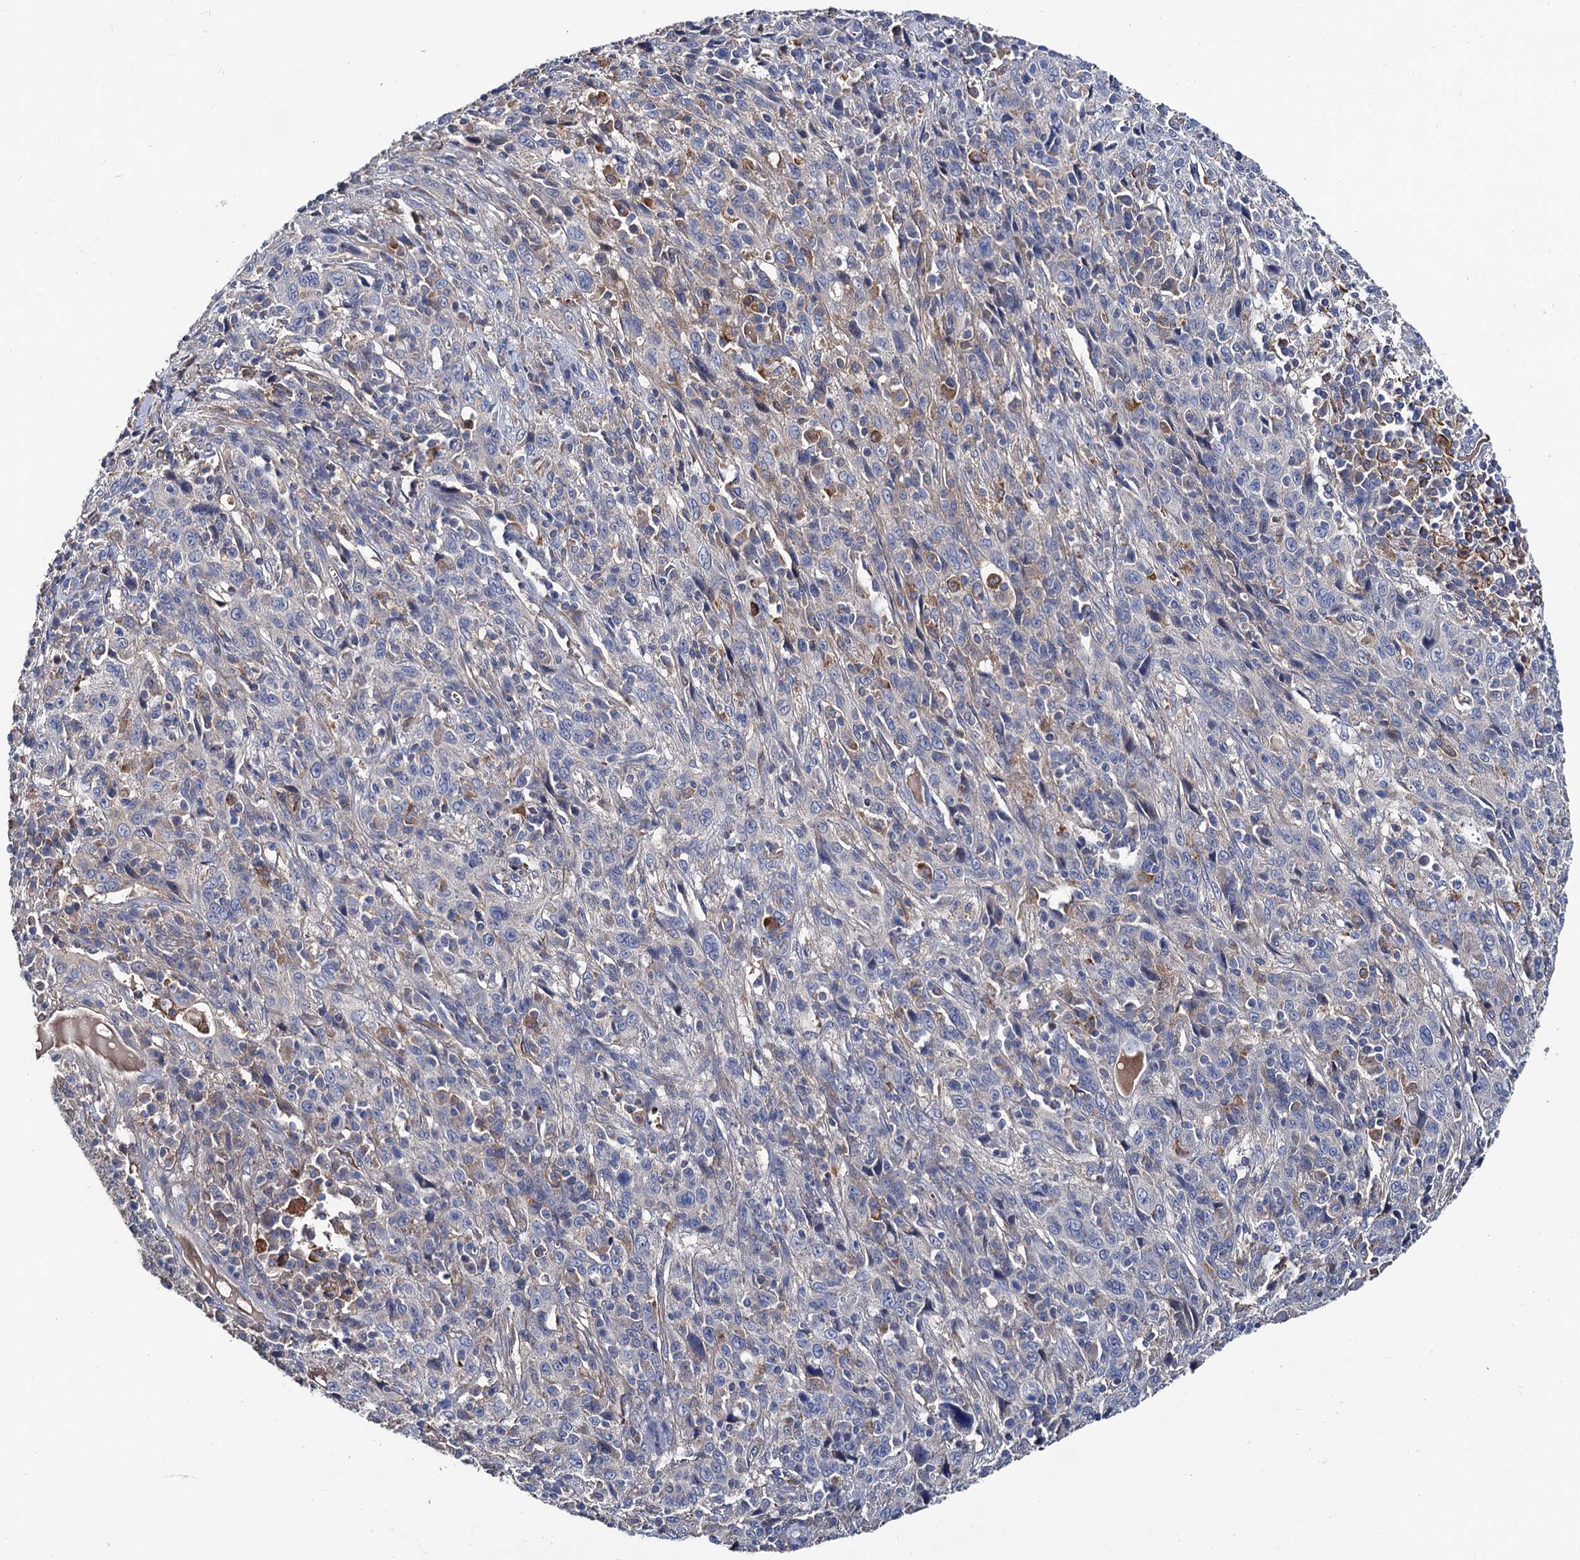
{"staining": {"intensity": "negative", "quantity": "none", "location": "none"}, "tissue": "cervical cancer", "cell_type": "Tumor cells", "image_type": "cancer", "snomed": [{"axis": "morphology", "description": "Squamous cell carcinoma, NOS"}, {"axis": "topography", "description": "Cervix"}], "caption": "Immunohistochemistry (IHC) micrograph of neoplastic tissue: human cervical cancer stained with DAB (3,3'-diaminobenzidine) displays no significant protein expression in tumor cells.", "gene": "HVCN1", "patient": {"sex": "female", "age": 46}}